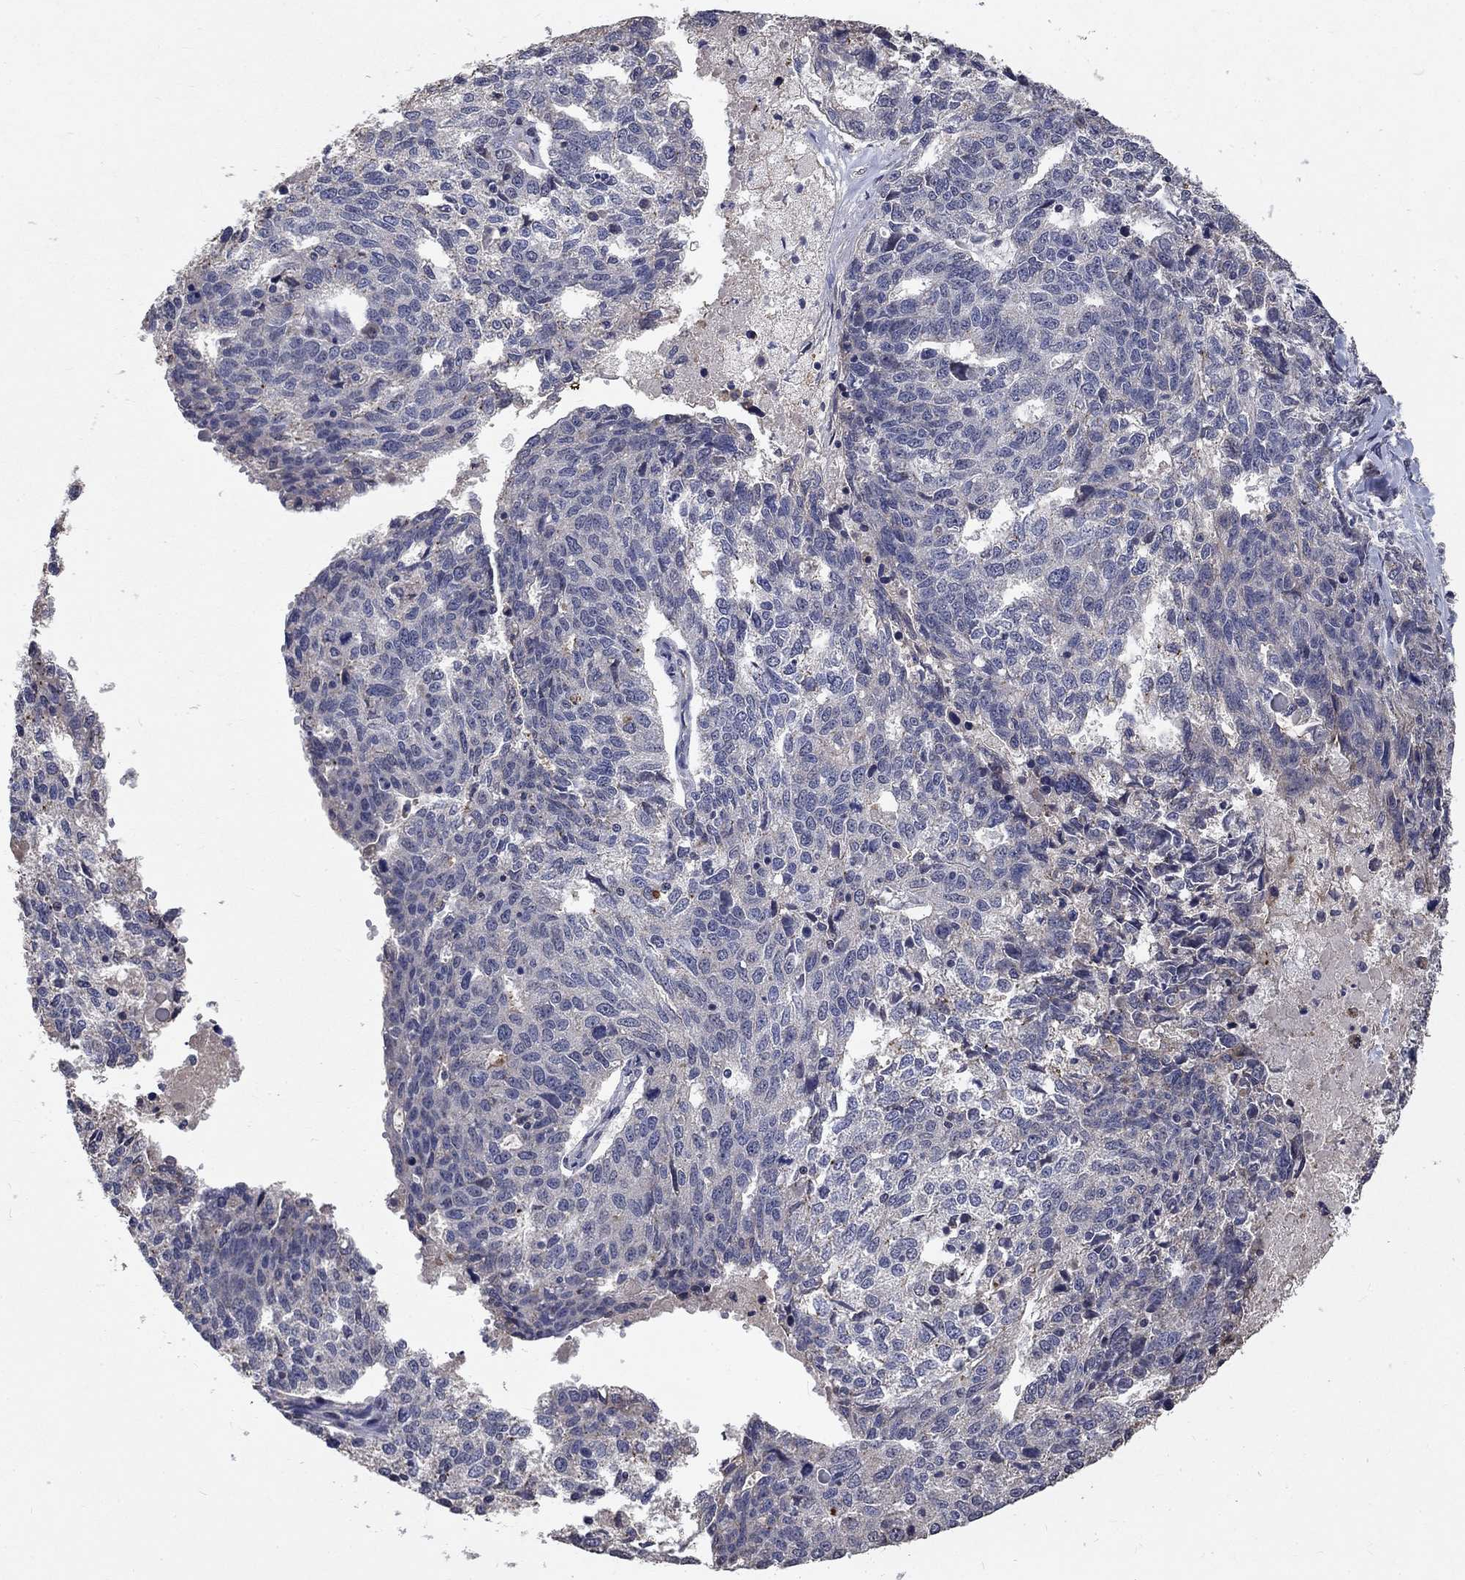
{"staining": {"intensity": "negative", "quantity": "none", "location": "none"}, "tissue": "ovarian cancer", "cell_type": "Tumor cells", "image_type": "cancer", "snomed": [{"axis": "morphology", "description": "Cystadenocarcinoma, serous, NOS"}, {"axis": "topography", "description": "Ovary"}], "caption": "The immunohistochemistry (IHC) histopathology image has no significant staining in tumor cells of ovarian cancer tissue.", "gene": "CHST5", "patient": {"sex": "female", "age": 71}}